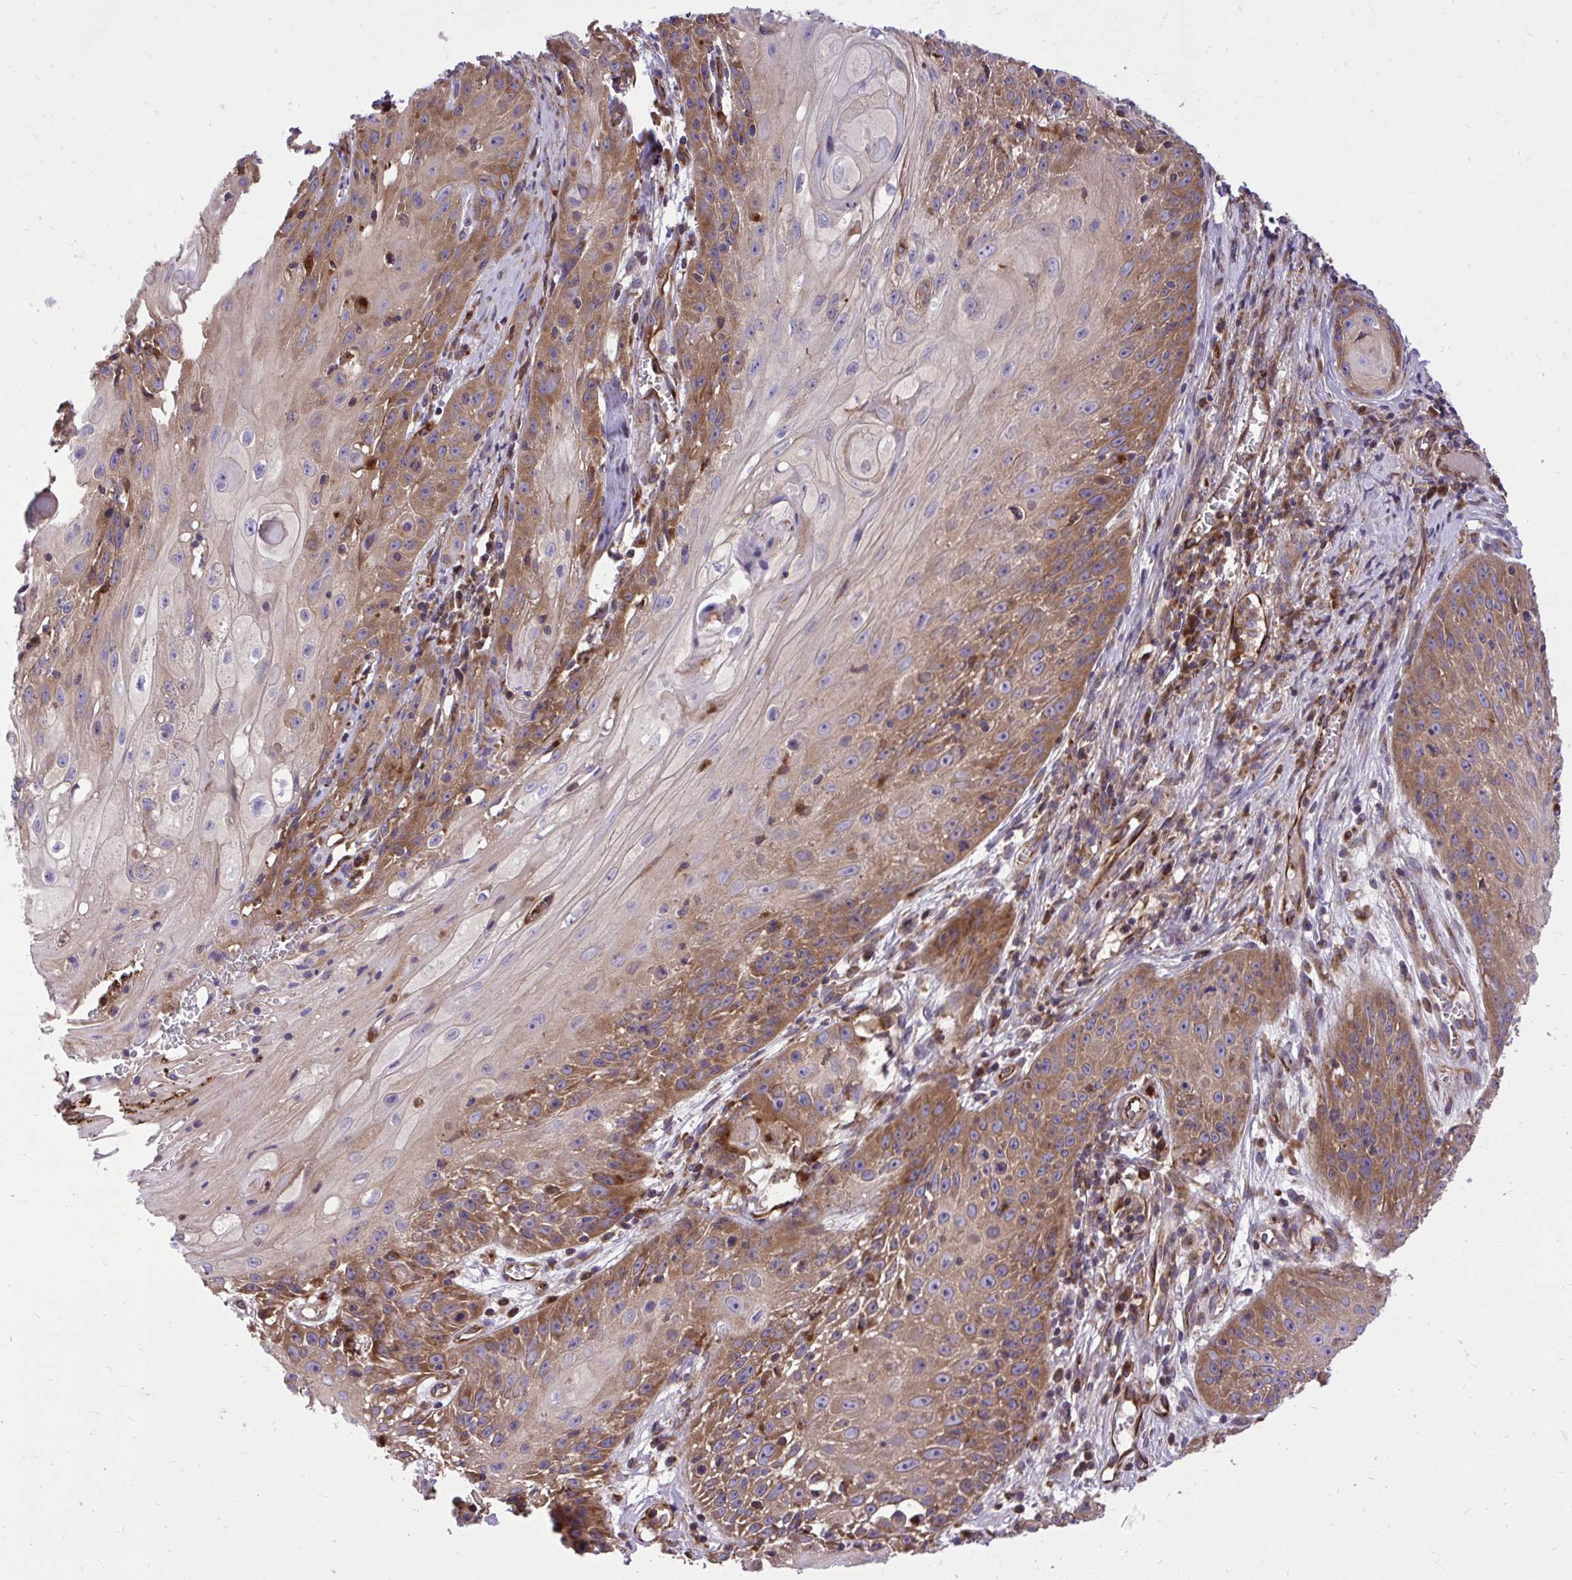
{"staining": {"intensity": "moderate", "quantity": "25%-75%", "location": "cytoplasmic/membranous"}, "tissue": "skin cancer", "cell_type": "Tumor cells", "image_type": "cancer", "snomed": [{"axis": "morphology", "description": "Squamous cell carcinoma, NOS"}, {"axis": "topography", "description": "Skin"}, {"axis": "topography", "description": "Vulva"}], "caption": "Immunohistochemistry (IHC) of skin cancer demonstrates medium levels of moderate cytoplasmic/membranous staining in approximately 25%-75% of tumor cells. The protein of interest is stained brown, and the nuclei are stained in blue (DAB (3,3'-diaminobenzidine) IHC with brightfield microscopy, high magnification).", "gene": "PAIP2", "patient": {"sex": "female", "age": 76}}